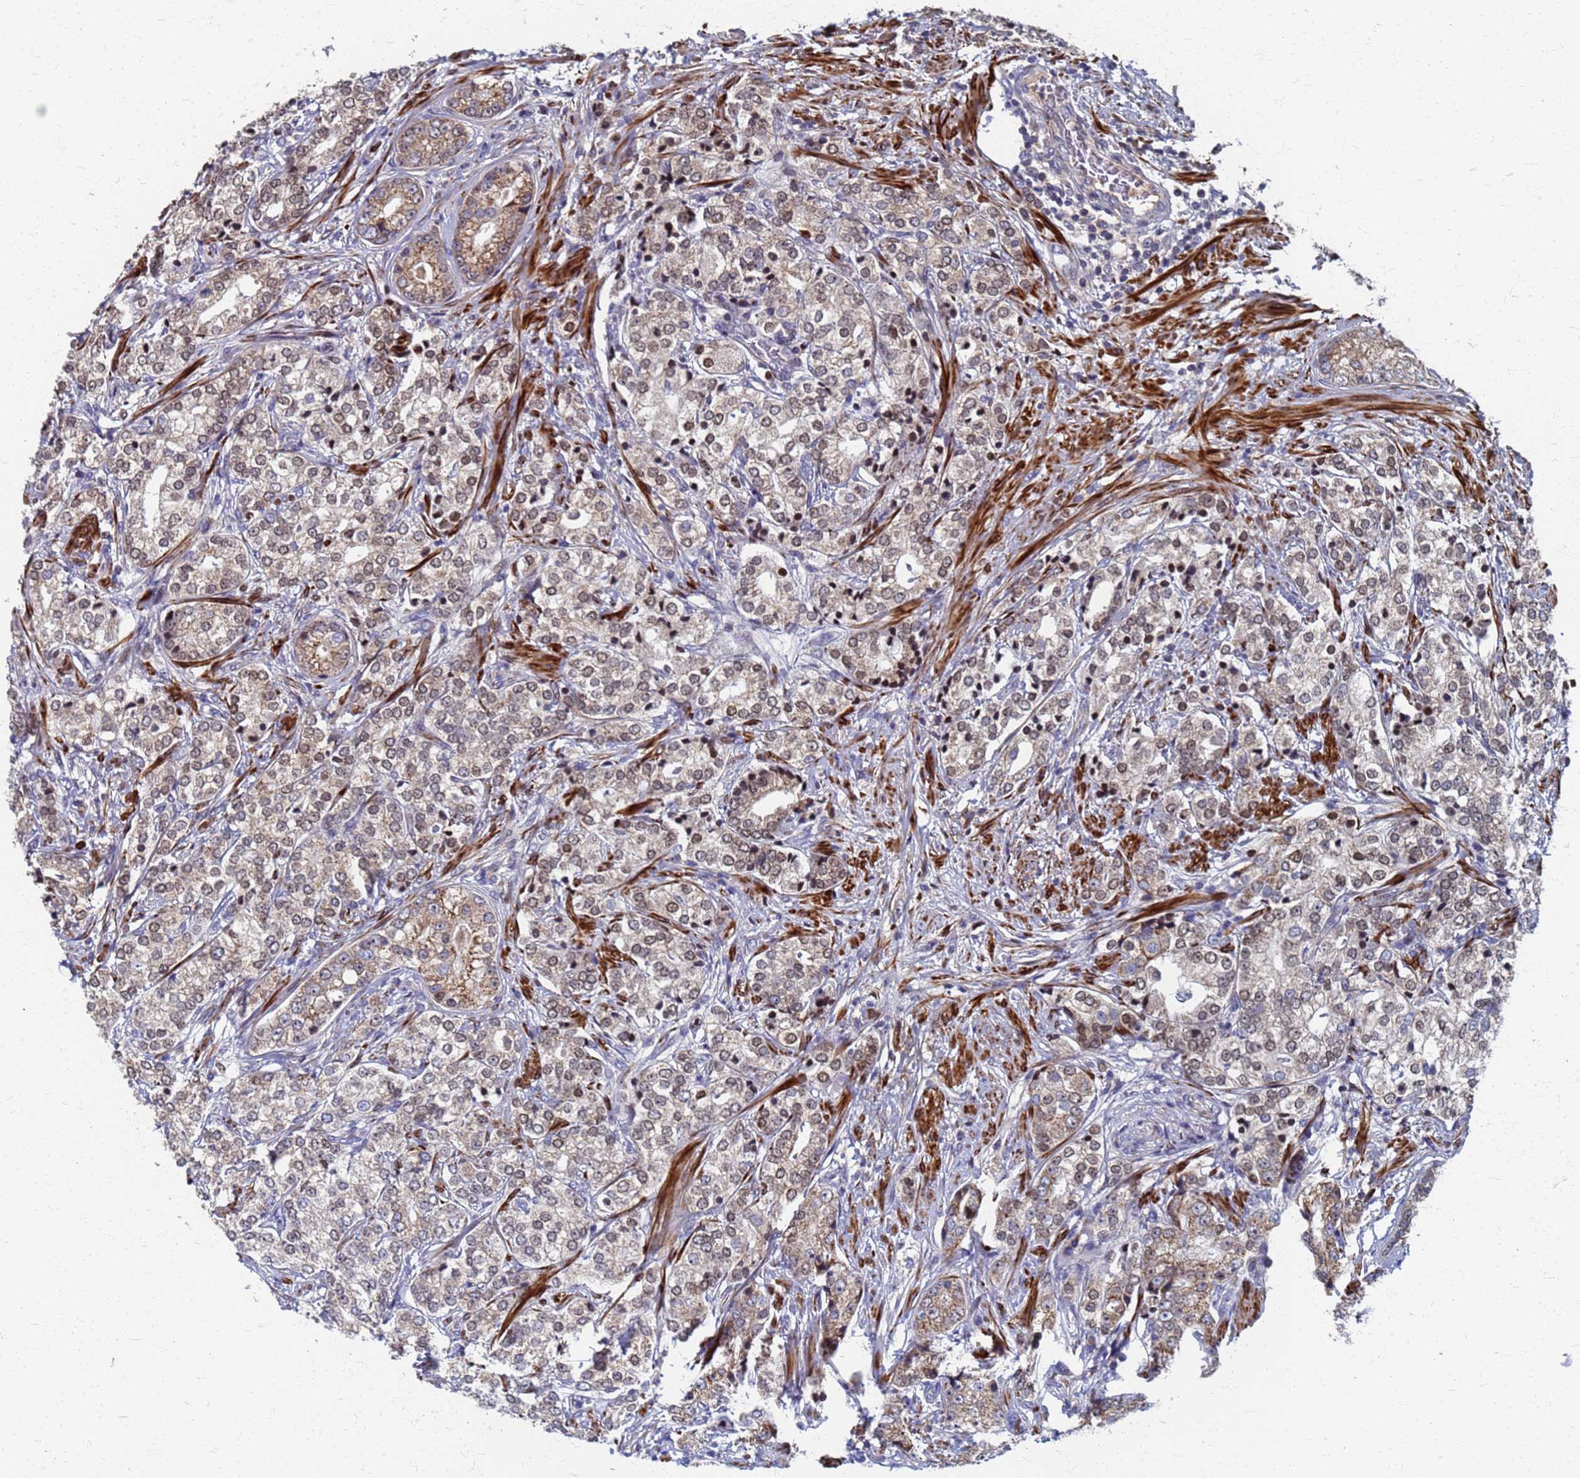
{"staining": {"intensity": "moderate", "quantity": ">75%", "location": "cytoplasmic/membranous,nuclear"}, "tissue": "prostate cancer", "cell_type": "Tumor cells", "image_type": "cancer", "snomed": [{"axis": "morphology", "description": "Adenocarcinoma, High grade"}, {"axis": "topography", "description": "Prostate"}], "caption": "Immunohistochemical staining of human prostate cancer demonstrates moderate cytoplasmic/membranous and nuclear protein positivity in approximately >75% of tumor cells. The protein of interest is stained brown, and the nuclei are stained in blue (DAB IHC with brightfield microscopy, high magnification).", "gene": "ATPAF1", "patient": {"sex": "male", "age": 69}}